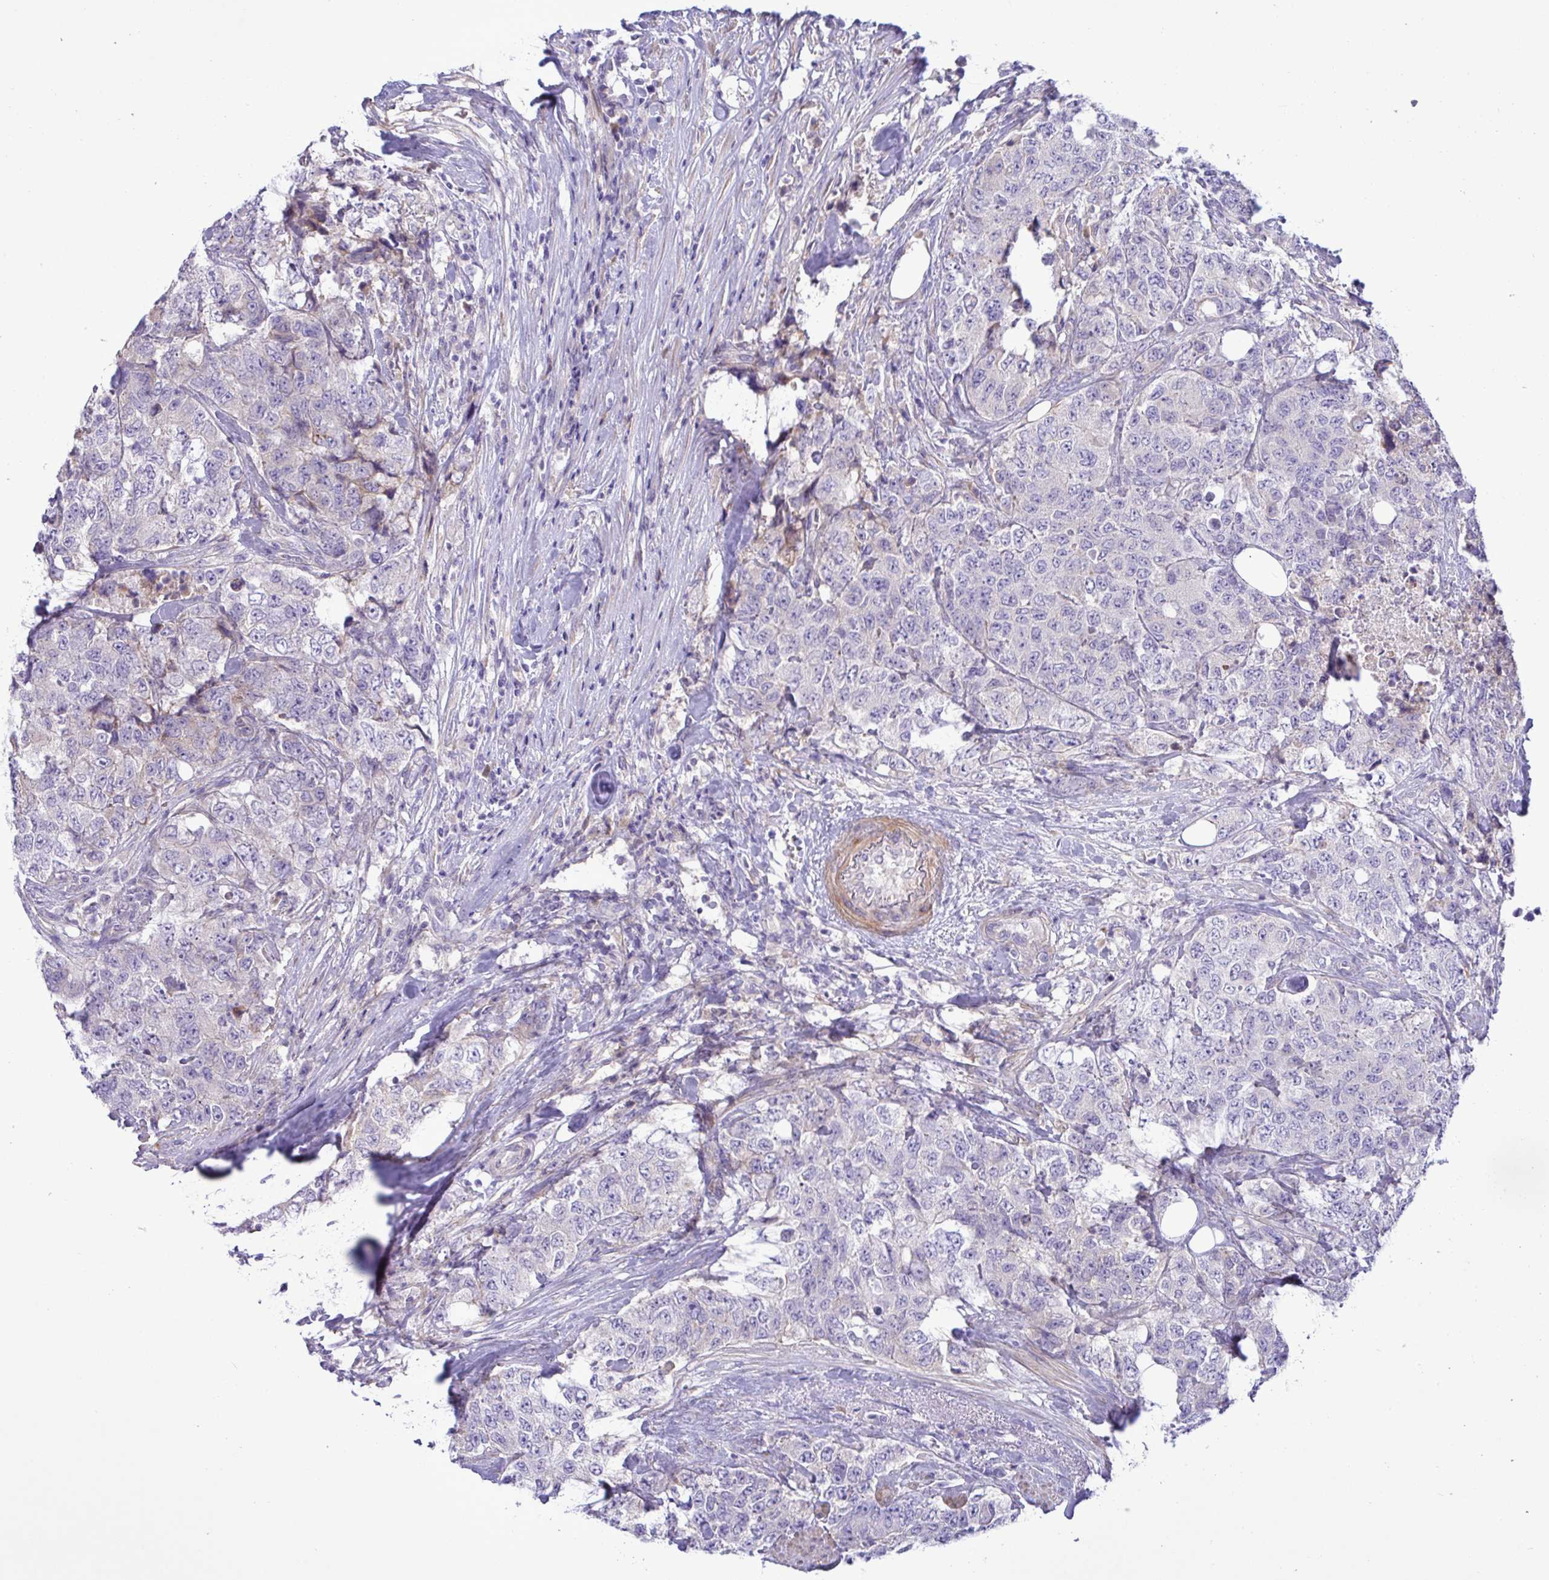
{"staining": {"intensity": "negative", "quantity": "none", "location": "none"}, "tissue": "urothelial cancer", "cell_type": "Tumor cells", "image_type": "cancer", "snomed": [{"axis": "morphology", "description": "Urothelial carcinoma, High grade"}, {"axis": "topography", "description": "Urinary bladder"}], "caption": "Immunohistochemistry (IHC) photomicrograph of neoplastic tissue: urothelial cancer stained with DAB (3,3'-diaminobenzidine) exhibits no significant protein staining in tumor cells.", "gene": "FAM86B1", "patient": {"sex": "female", "age": 78}}